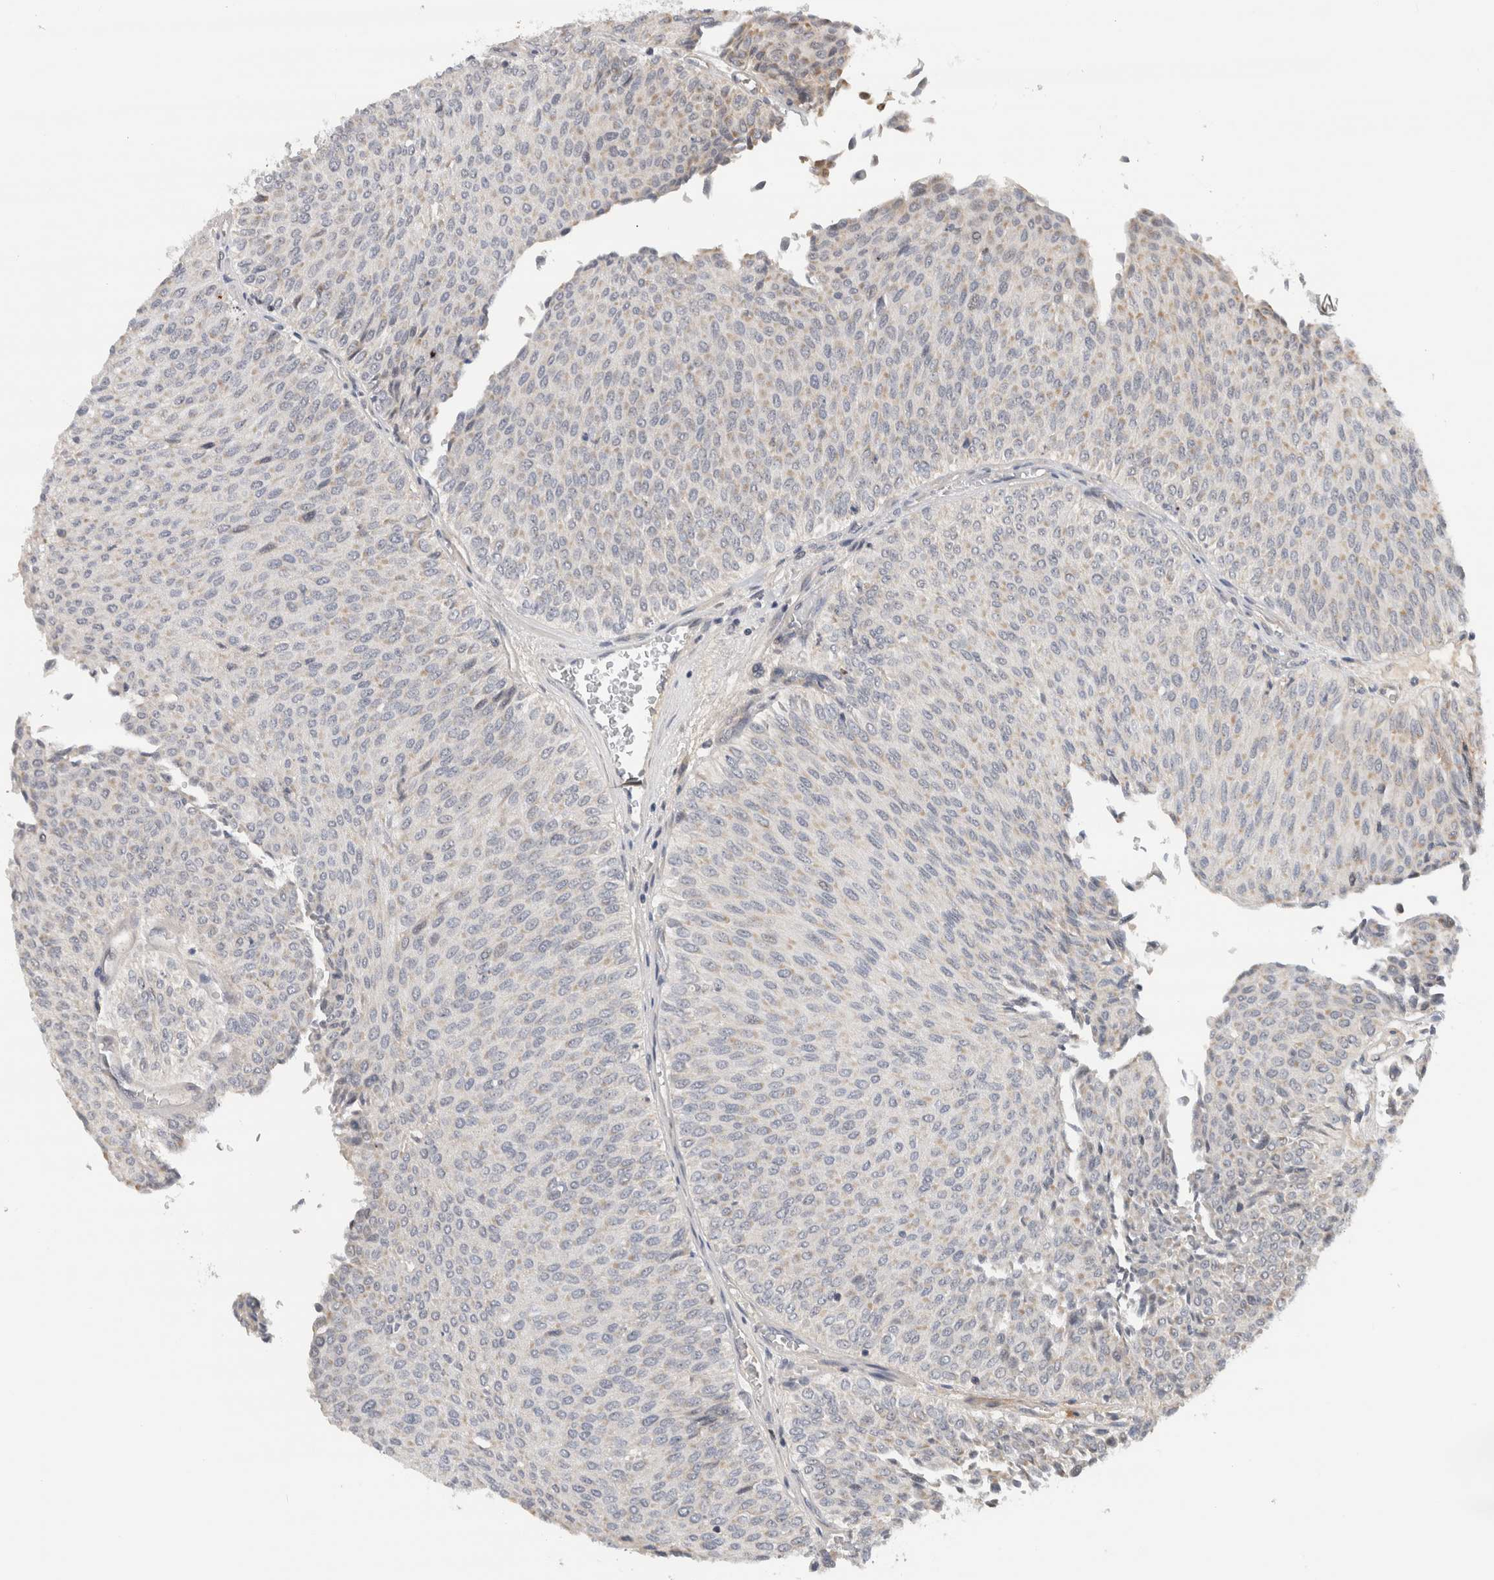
{"staining": {"intensity": "negative", "quantity": "none", "location": "none"}, "tissue": "urothelial cancer", "cell_type": "Tumor cells", "image_type": "cancer", "snomed": [{"axis": "morphology", "description": "Urothelial carcinoma, Low grade"}, {"axis": "topography", "description": "Urinary bladder"}], "caption": "High magnification brightfield microscopy of urothelial carcinoma (low-grade) stained with DAB (3,3'-diaminobenzidine) (brown) and counterstained with hematoxylin (blue): tumor cells show no significant positivity. (Brightfield microscopy of DAB IHC at high magnification).", "gene": "HCN3", "patient": {"sex": "male", "age": 78}}